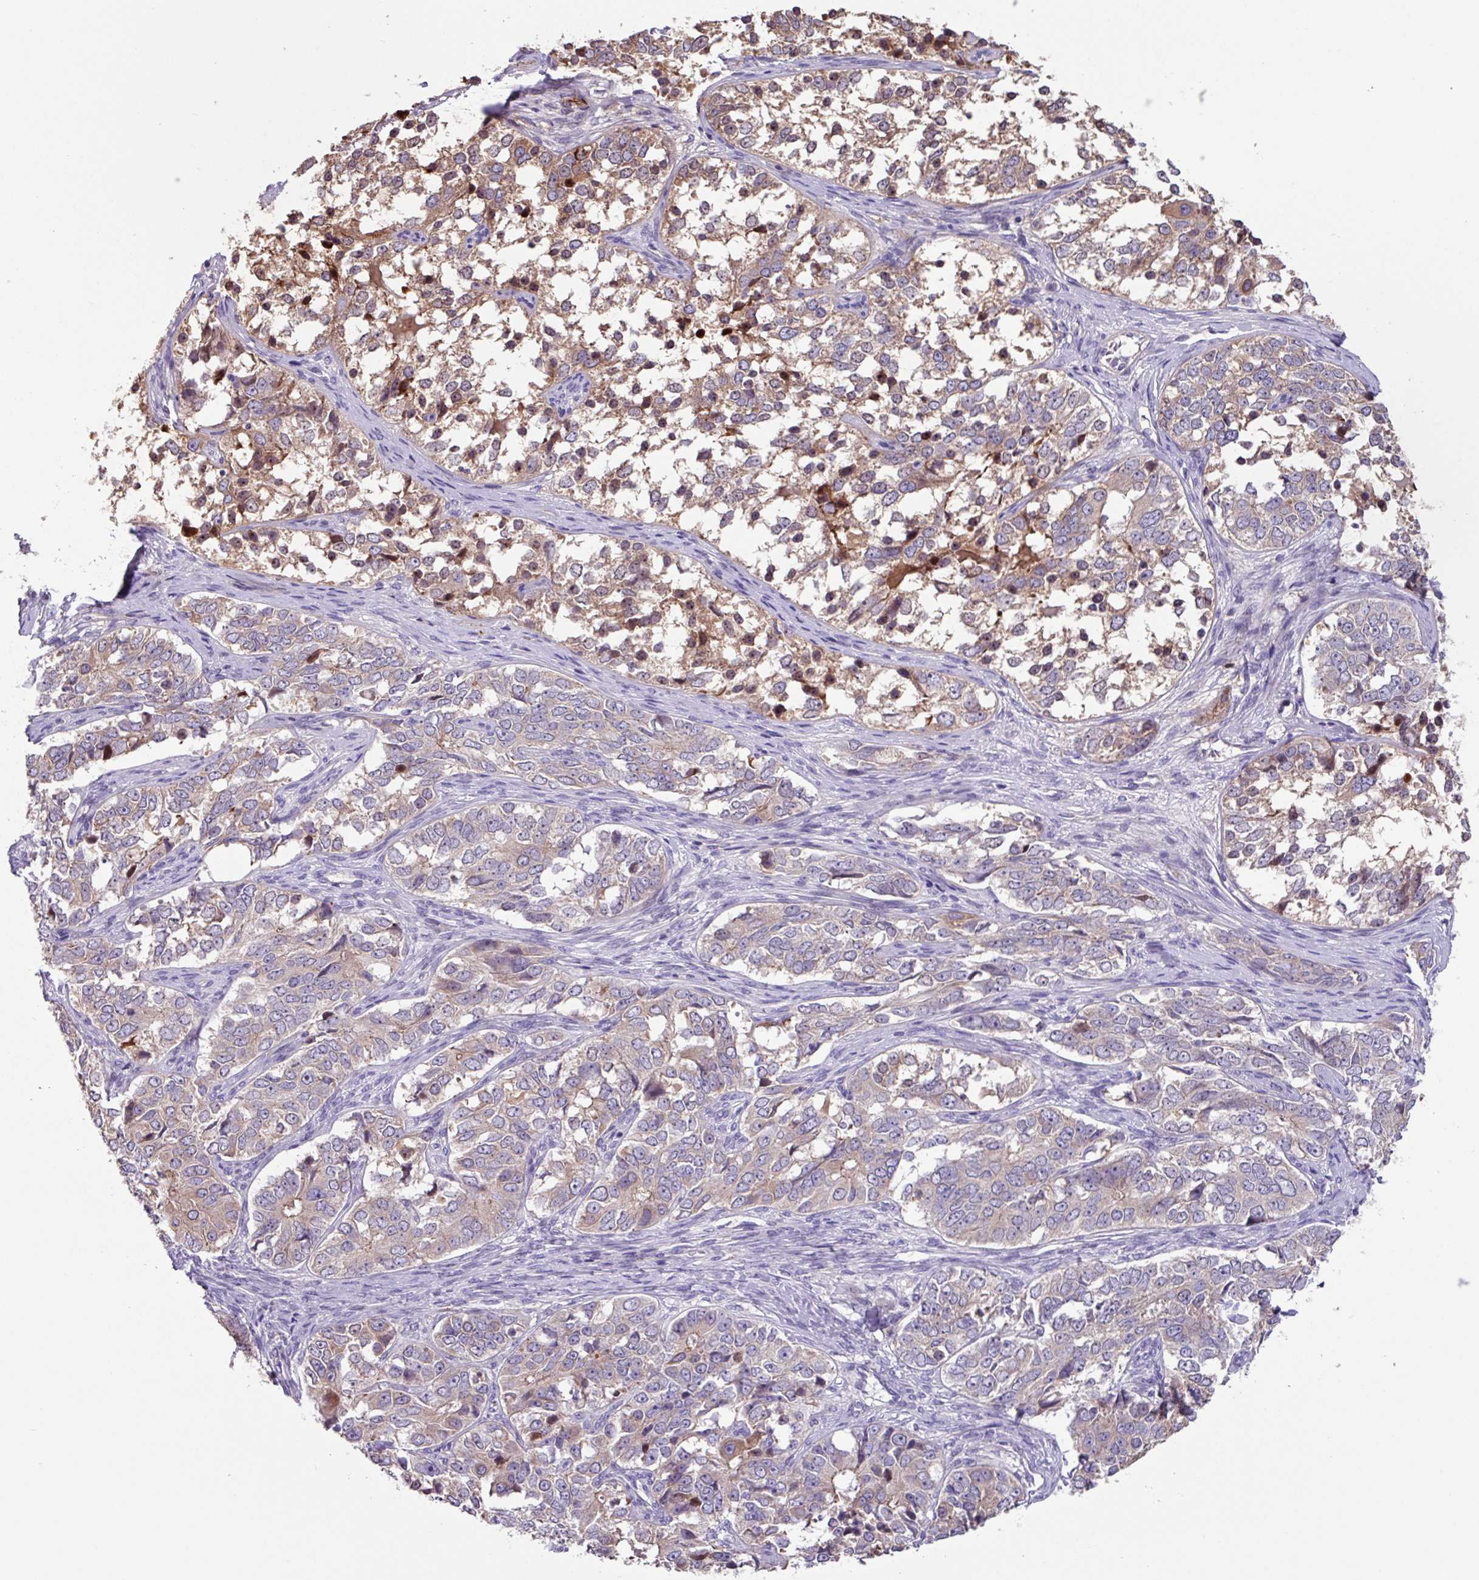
{"staining": {"intensity": "moderate", "quantity": "25%-75%", "location": "cytoplasmic/membranous"}, "tissue": "ovarian cancer", "cell_type": "Tumor cells", "image_type": "cancer", "snomed": [{"axis": "morphology", "description": "Carcinoma, endometroid"}, {"axis": "topography", "description": "Ovary"}], "caption": "A medium amount of moderate cytoplasmic/membranous positivity is appreciated in about 25%-75% of tumor cells in ovarian cancer (endometroid carcinoma) tissue. The staining was performed using DAB to visualize the protein expression in brown, while the nuclei were stained in blue with hematoxylin (Magnification: 20x).", "gene": "IQCJ", "patient": {"sex": "female", "age": 51}}